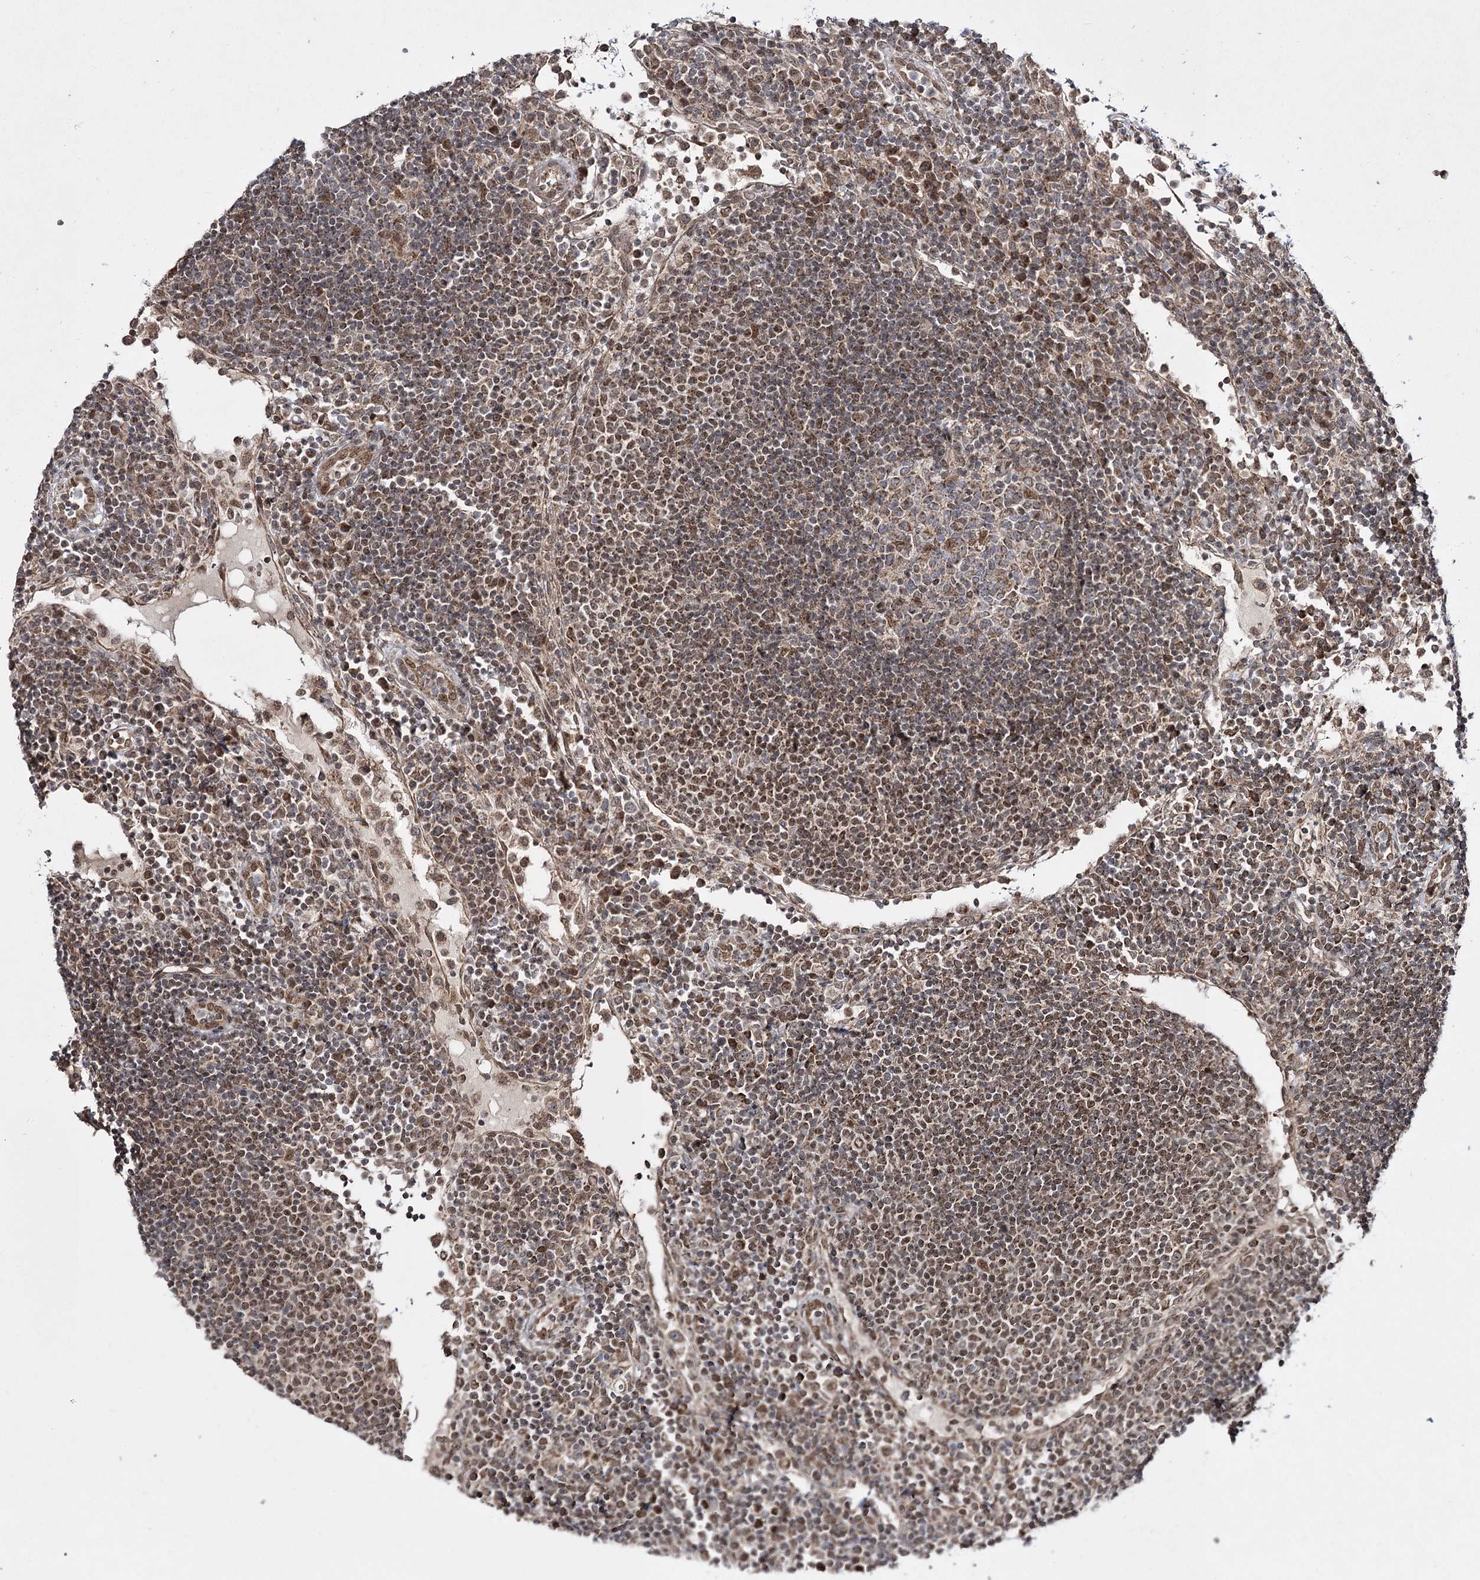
{"staining": {"intensity": "moderate", "quantity": "<25%", "location": "cytoplasmic/membranous,nuclear"}, "tissue": "lymph node", "cell_type": "Germinal center cells", "image_type": "normal", "snomed": [{"axis": "morphology", "description": "Normal tissue, NOS"}, {"axis": "topography", "description": "Lymph node"}], "caption": "Protein expression by IHC reveals moderate cytoplasmic/membranous,nuclear expression in approximately <25% of germinal center cells in benign lymph node.", "gene": "TRNT1", "patient": {"sex": "female", "age": 53}}